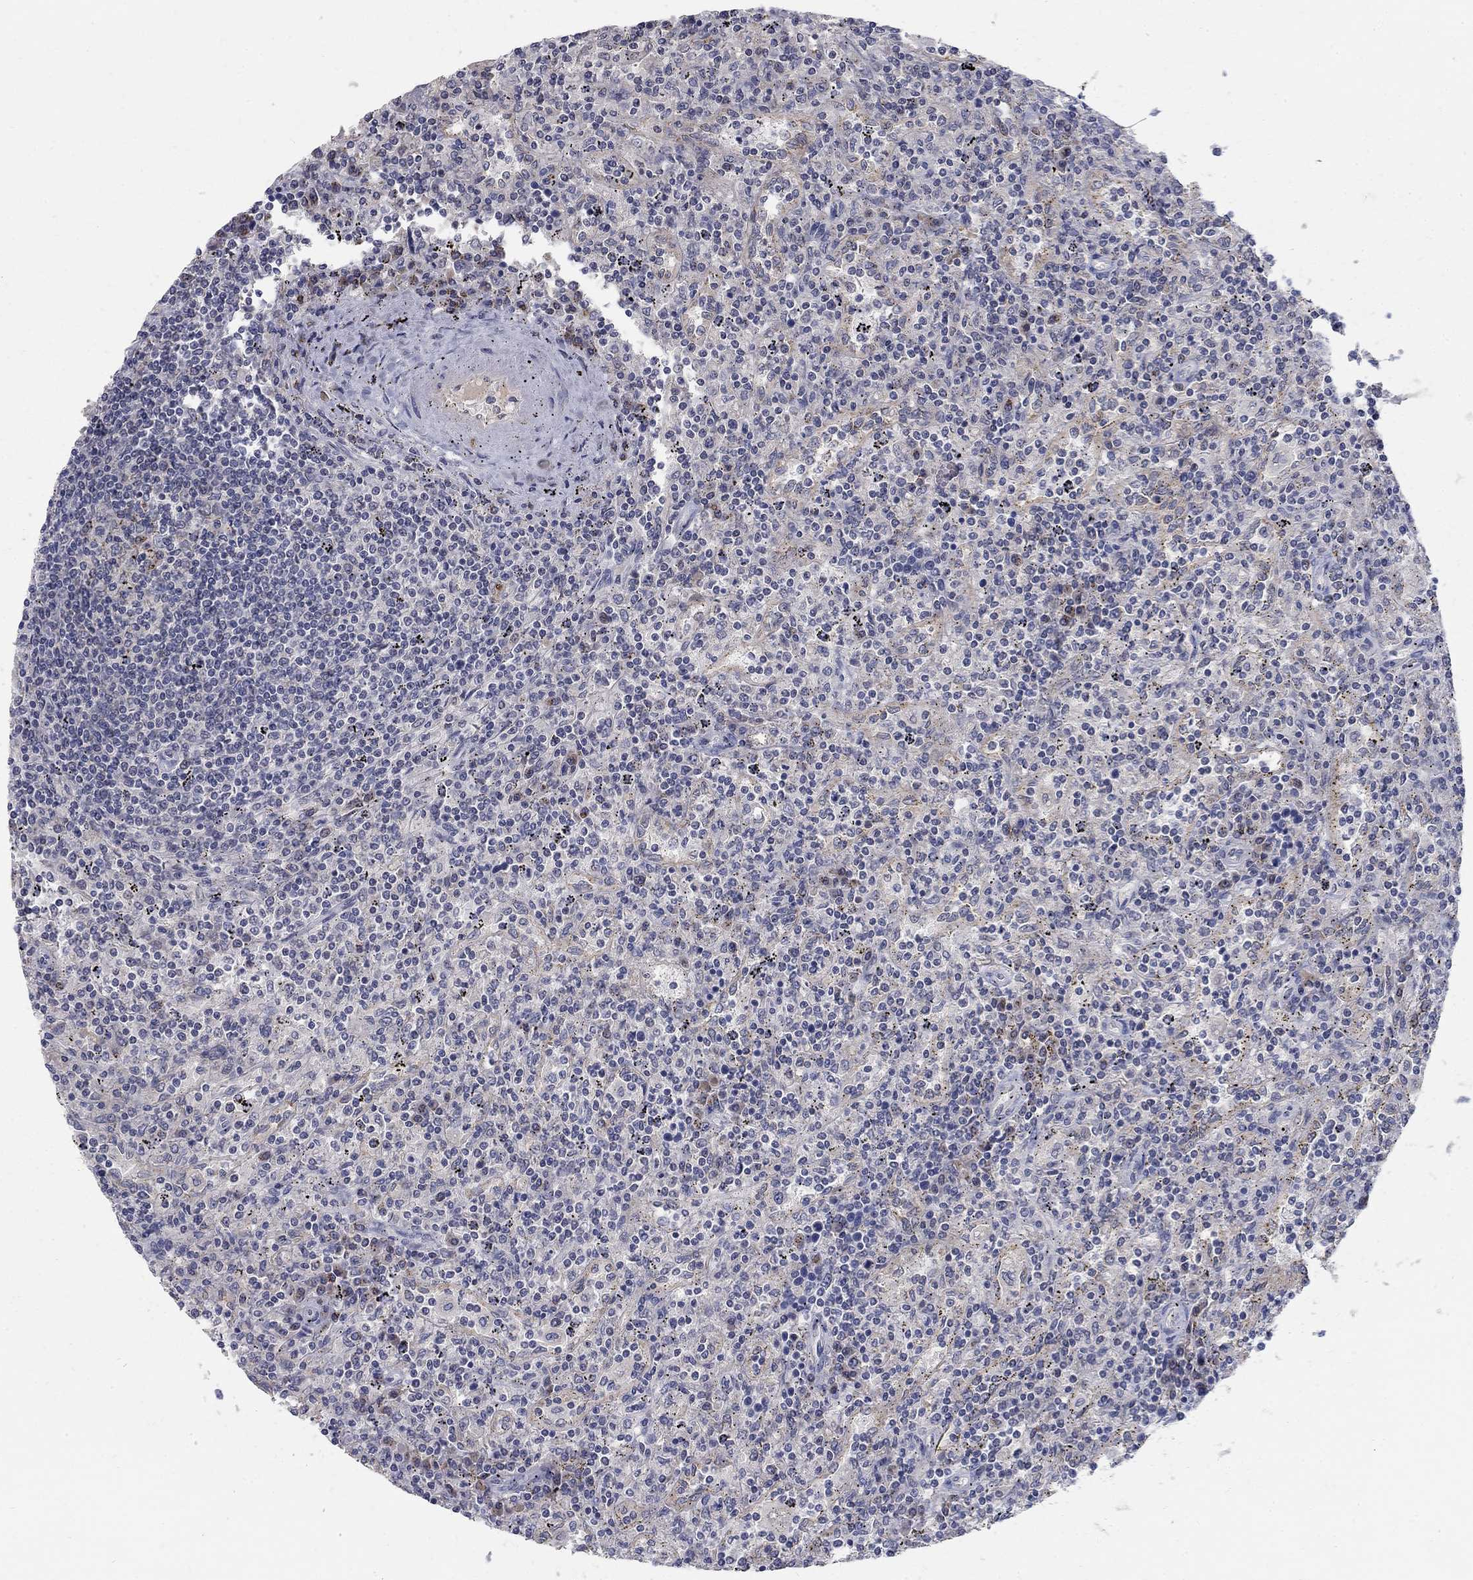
{"staining": {"intensity": "negative", "quantity": "none", "location": "none"}, "tissue": "lymphoma", "cell_type": "Tumor cells", "image_type": "cancer", "snomed": [{"axis": "morphology", "description": "Malignant lymphoma, non-Hodgkin's type, Low grade"}, {"axis": "topography", "description": "Spleen"}], "caption": "A high-resolution image shows IHC staining of low-grade malignant lymphoma, non-Hodgkin's type, which displays no significant expression in tumor cells.", "gene": "PANK3", "patient": {"sex": "male", "age": 62}}